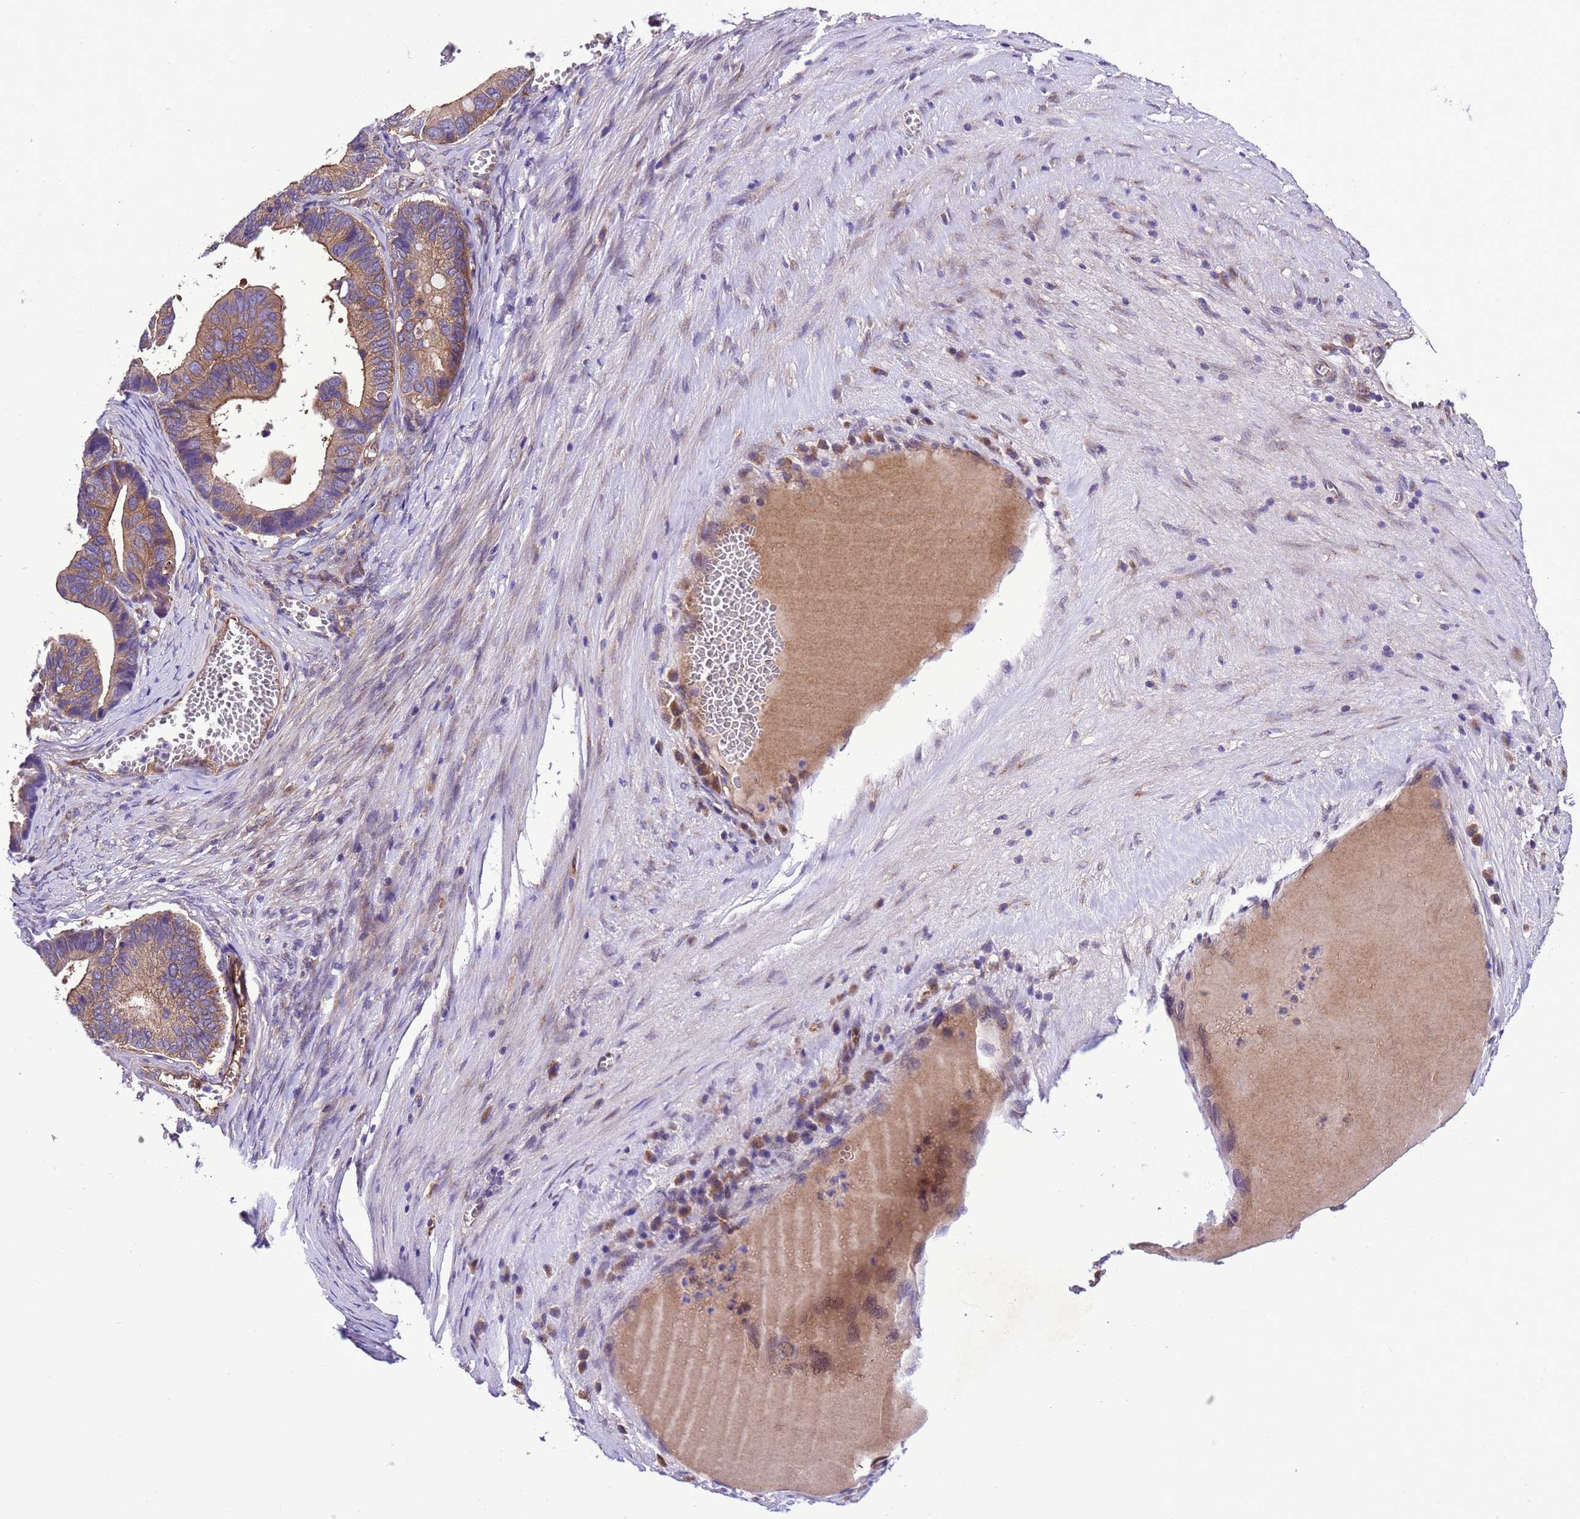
{"staining": {"intensity": "moderate", "quantity": ">75%", "location": "cytoplasmic/membranous"}, "tissue": "ovarian cancer", "cell_type": "Tumor cells", "image_type": "cancer", "snomed": [{"axis": "morphology", "description": "Cystadenocarcinoma, serous, NOS"}, {"axis": "topography", "description": "Ovary"}], "caption": "Immunohistochemical staining of human serous cystadenocarcinoma (ovarian) reveals medium levels of moderate cytoplasmic/membranous staining in approximately >75% of tumor cells.", "gene": "RABEP2", "patient": {"sex": "female", "age": 56}}